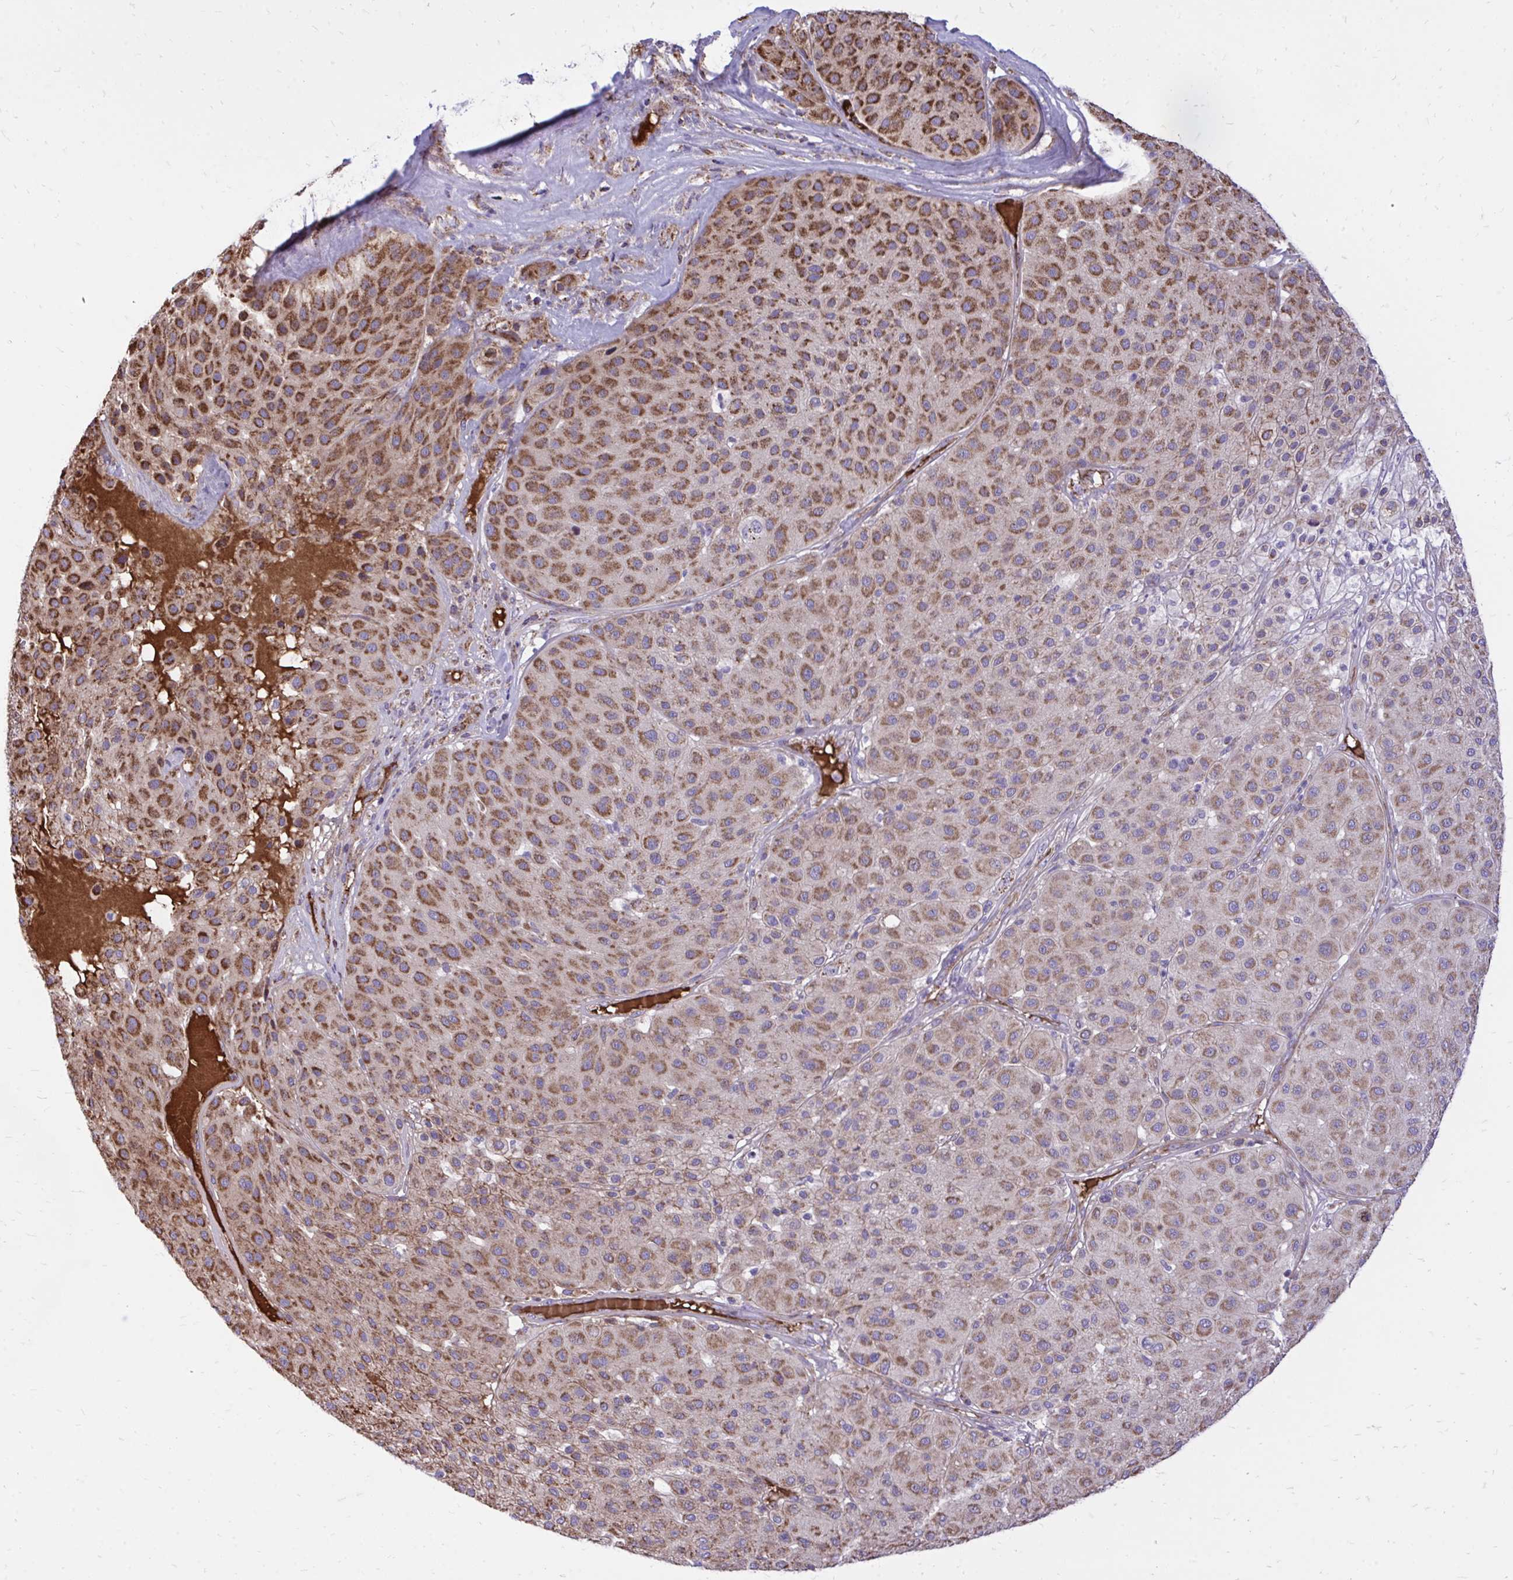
{"staining": {"intensity": "moderate", "quantity": ">75%", "location": "cytoplasmic/membranous"}, "tissue": "melanoma", "cell_type": "Tumor cells", "image_type": "cancer", "snomed": [{"axis": "morphology", "description": "Malignant melanoma, Metastatic site"}, {"axis": "topography", "description": "Smooth muscle"}], "caption": "This histopathology image displays melanoma stained with immunohistochemistry to label a protein in brown. The cytoplasmic/membranous of tumor cells show moderate positivity for the protein. Nuclei are counter-stained blue.", "gene": "ATP13A2", "patient": {"sex": "male", "age": 41}}